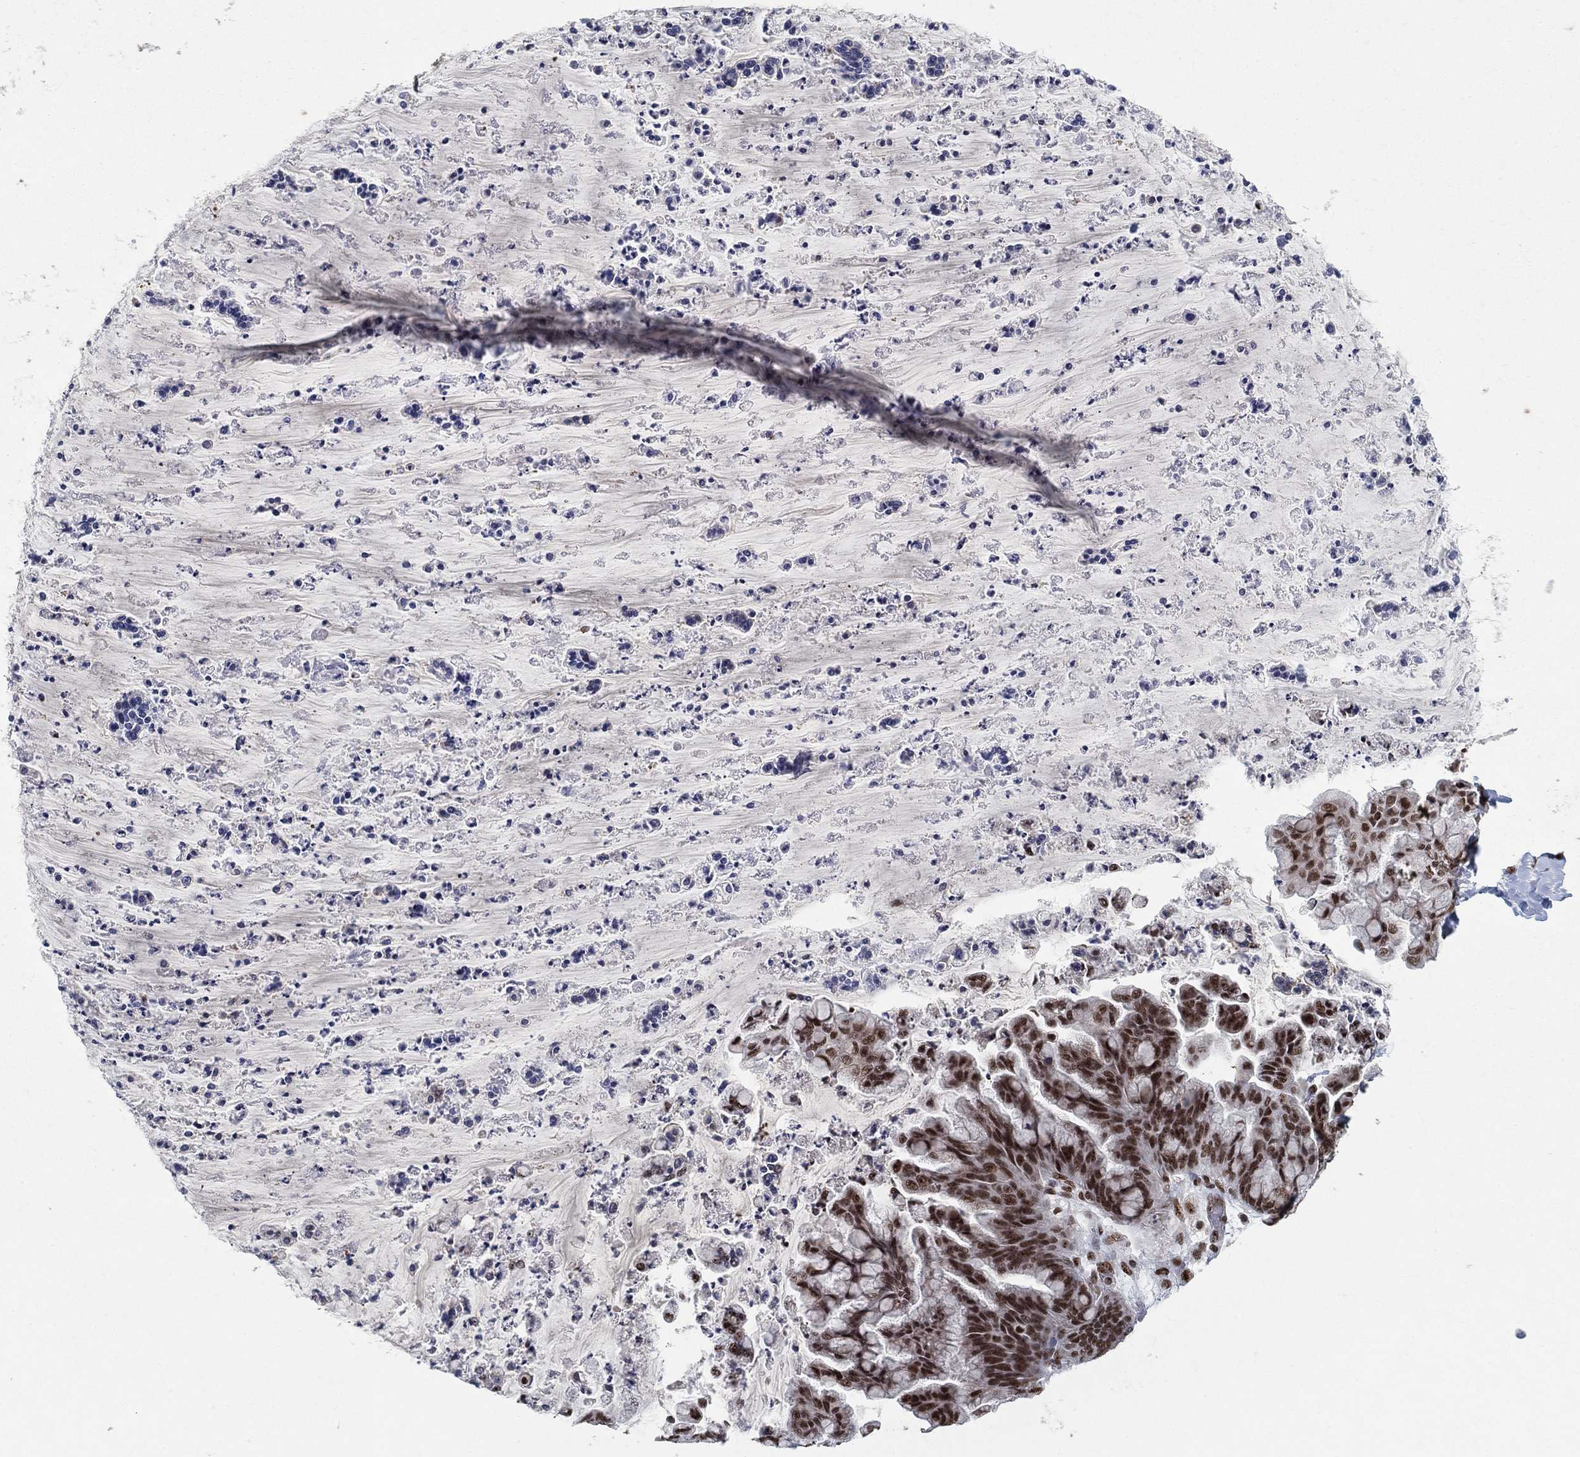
{"staining": {"intensity": "strong", "quantity": ">75%", "location": "nuclear"}, "tissue": "ovarian cancer", "cell_type": "Tumor cells", "image_type": "cancer", "snomed": [{"axis": "morphology", "description": "Cystadenocarcinoma, mucinous, NOS"}, {"axis": "topography", "description": "Ovary"}], "caption": "Ovarian cancer (mucinous cystadenocarcinoma) stained with a protein marker demonstrates strong staining in tumor cells.", "gene": "DDX27", "patient": {"sex": "female", "age": 67}}